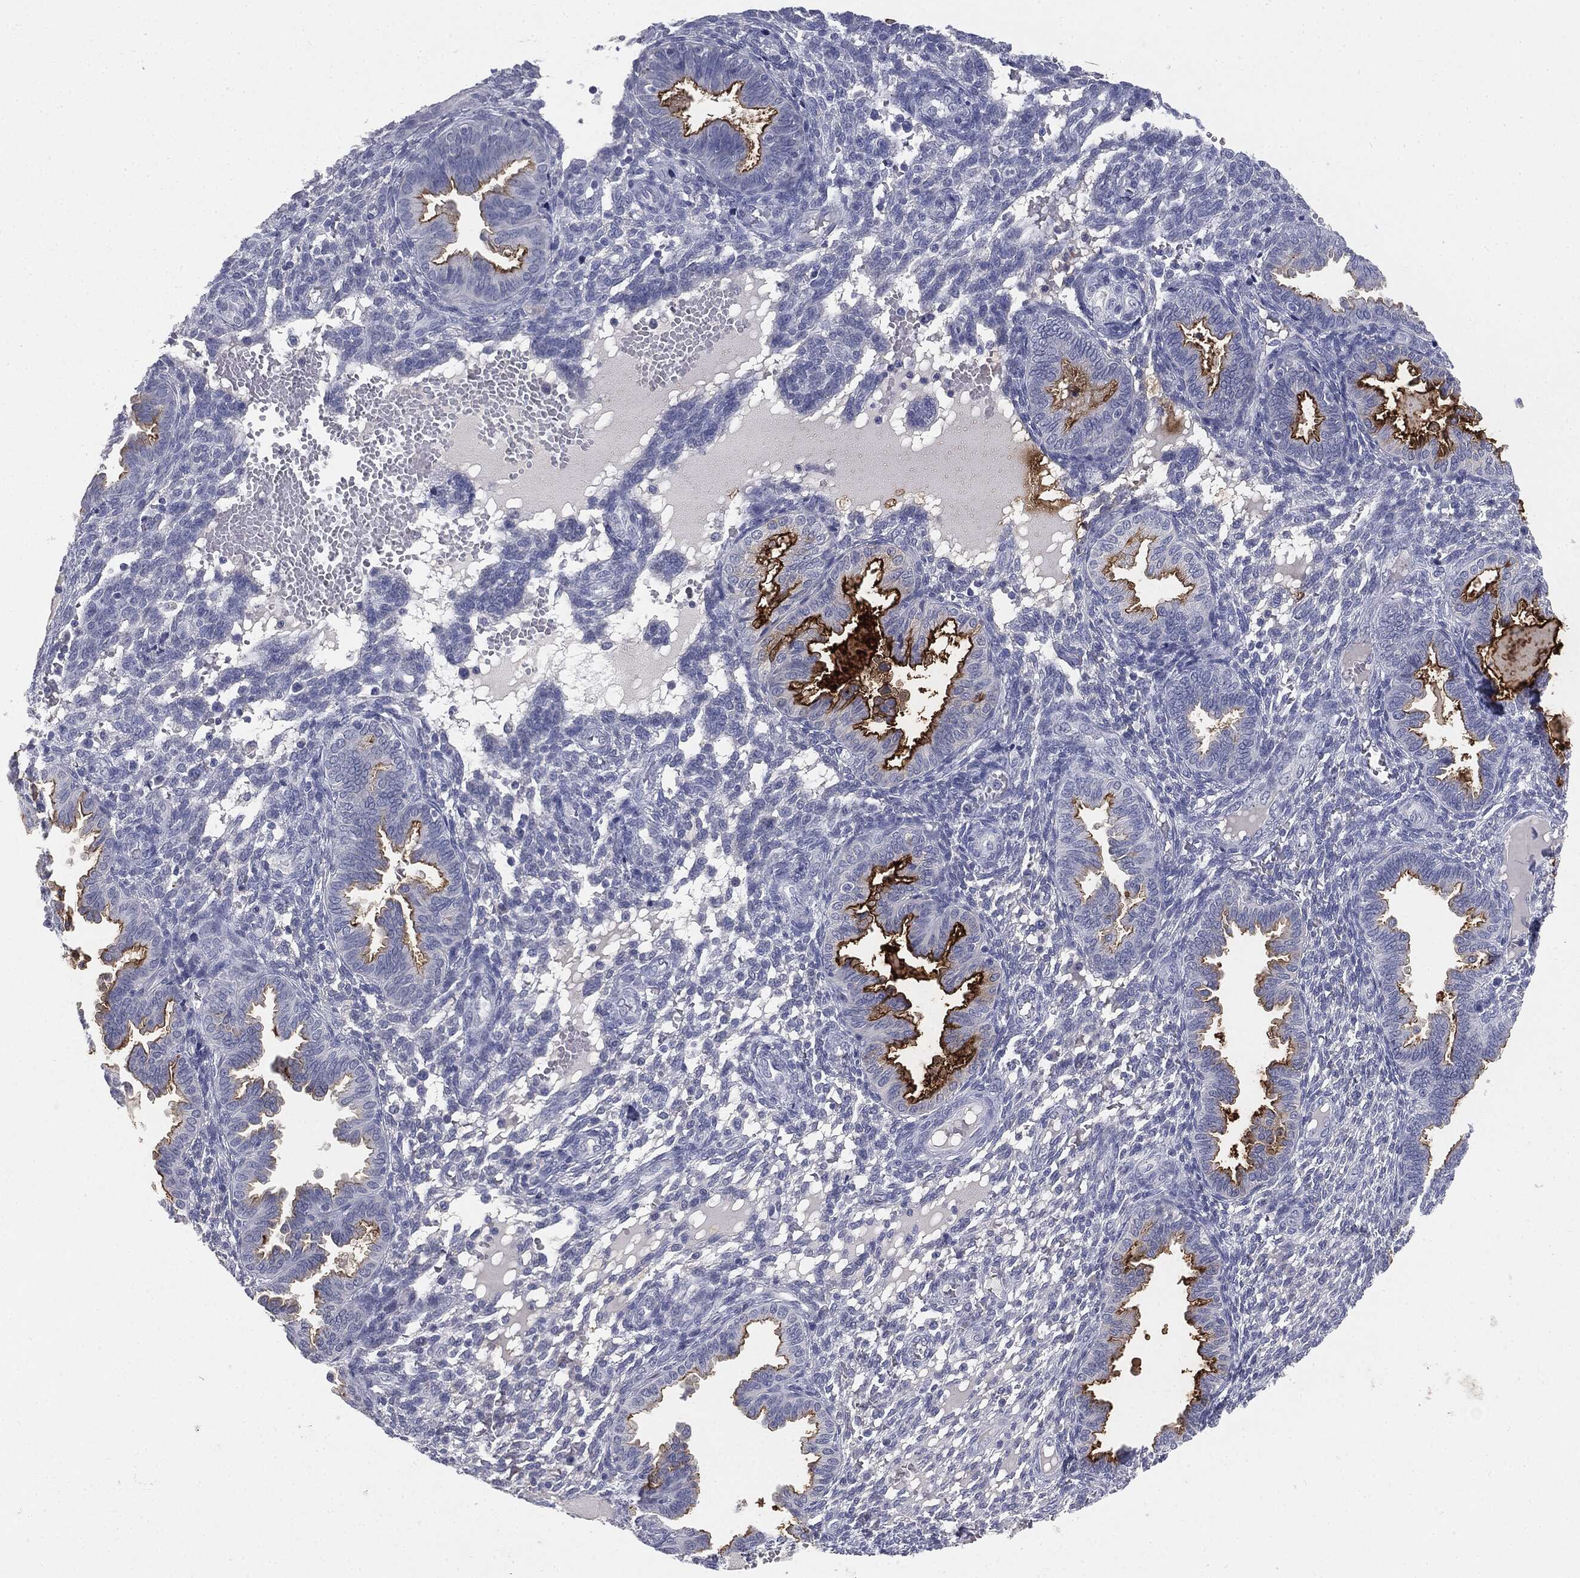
{"staining": {"intensity": "negative", "quantity": "none", "location": "none"}, "tissue": "endometrium", "cell_type": "Cells in endometrial stroma", "image_type": "normal", "snomed": [{"axis": "morphology", "description": "Normal tissue, NOS"}, {"axis": "topography", "description": "Endometrium"}], "caption": "DAB (3,3'-diaminobenzidine) immunohistochemical staining of unremarkable human endometrium exhibits no significant positivity in cells in endometrial stroma.", "gene": "MUC1", "patient": {"sex": "female", "age": 42}}